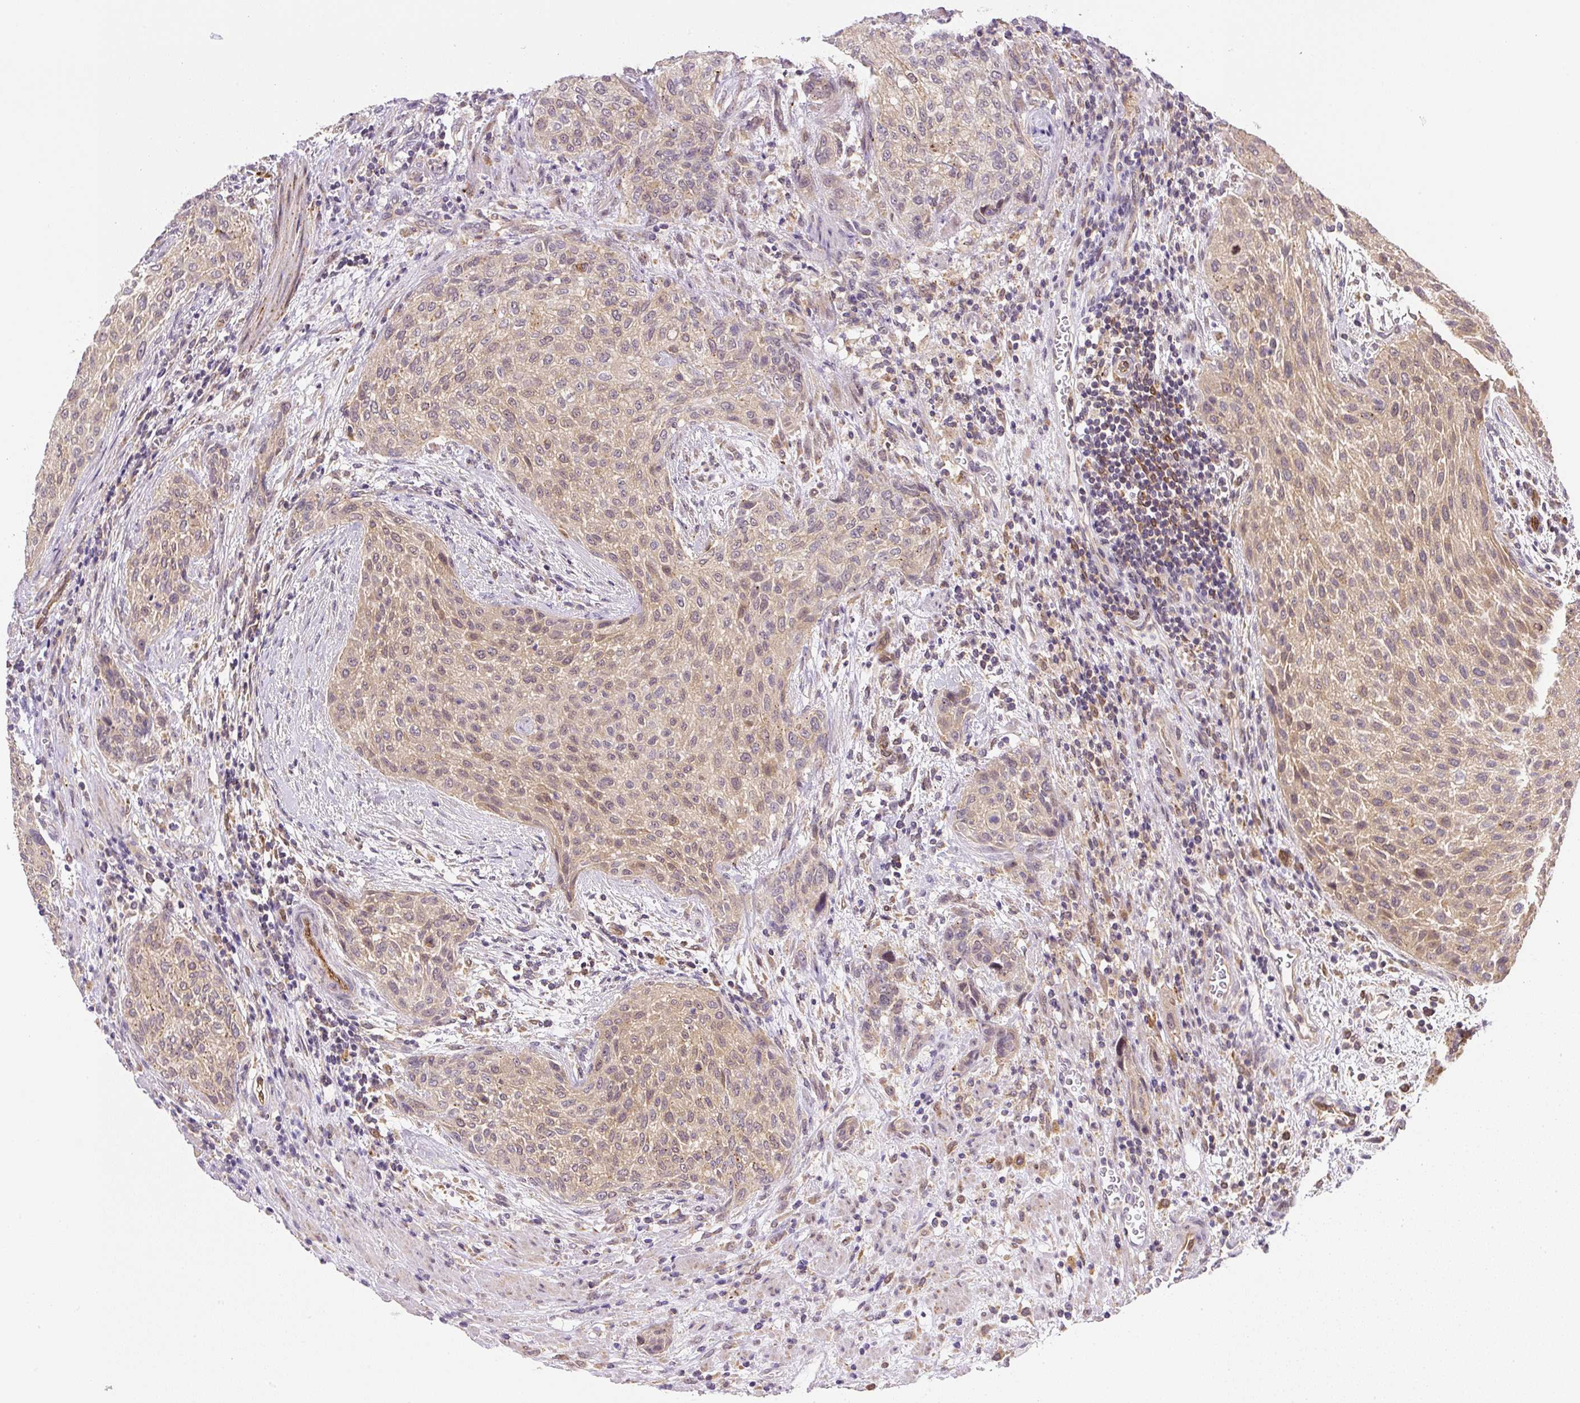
{"staining": {"intensity": "weak", "quantity": "25%-75%", "location": "cytoplasmic/membranous,nuclear"}, "tissue": "urothelial cancer", "cell_type": "Tumor cells", "image_type": "cancer", "snomed": [{"axis": "morphology", "description": "Urothelial carcinoma, High grade"}, {"axis": "topography", "description": "Urinary bladder"}], "caption": "Weak cytoplasmic/membranous and nuclear expression for a protein is identified in about 25%-75% of tumor cells of urothelial carcinoma (high-grade) using immunohistochemistry.", "gene": "PLA2G4A", "patient": {"sex": "male", "age": 35}}